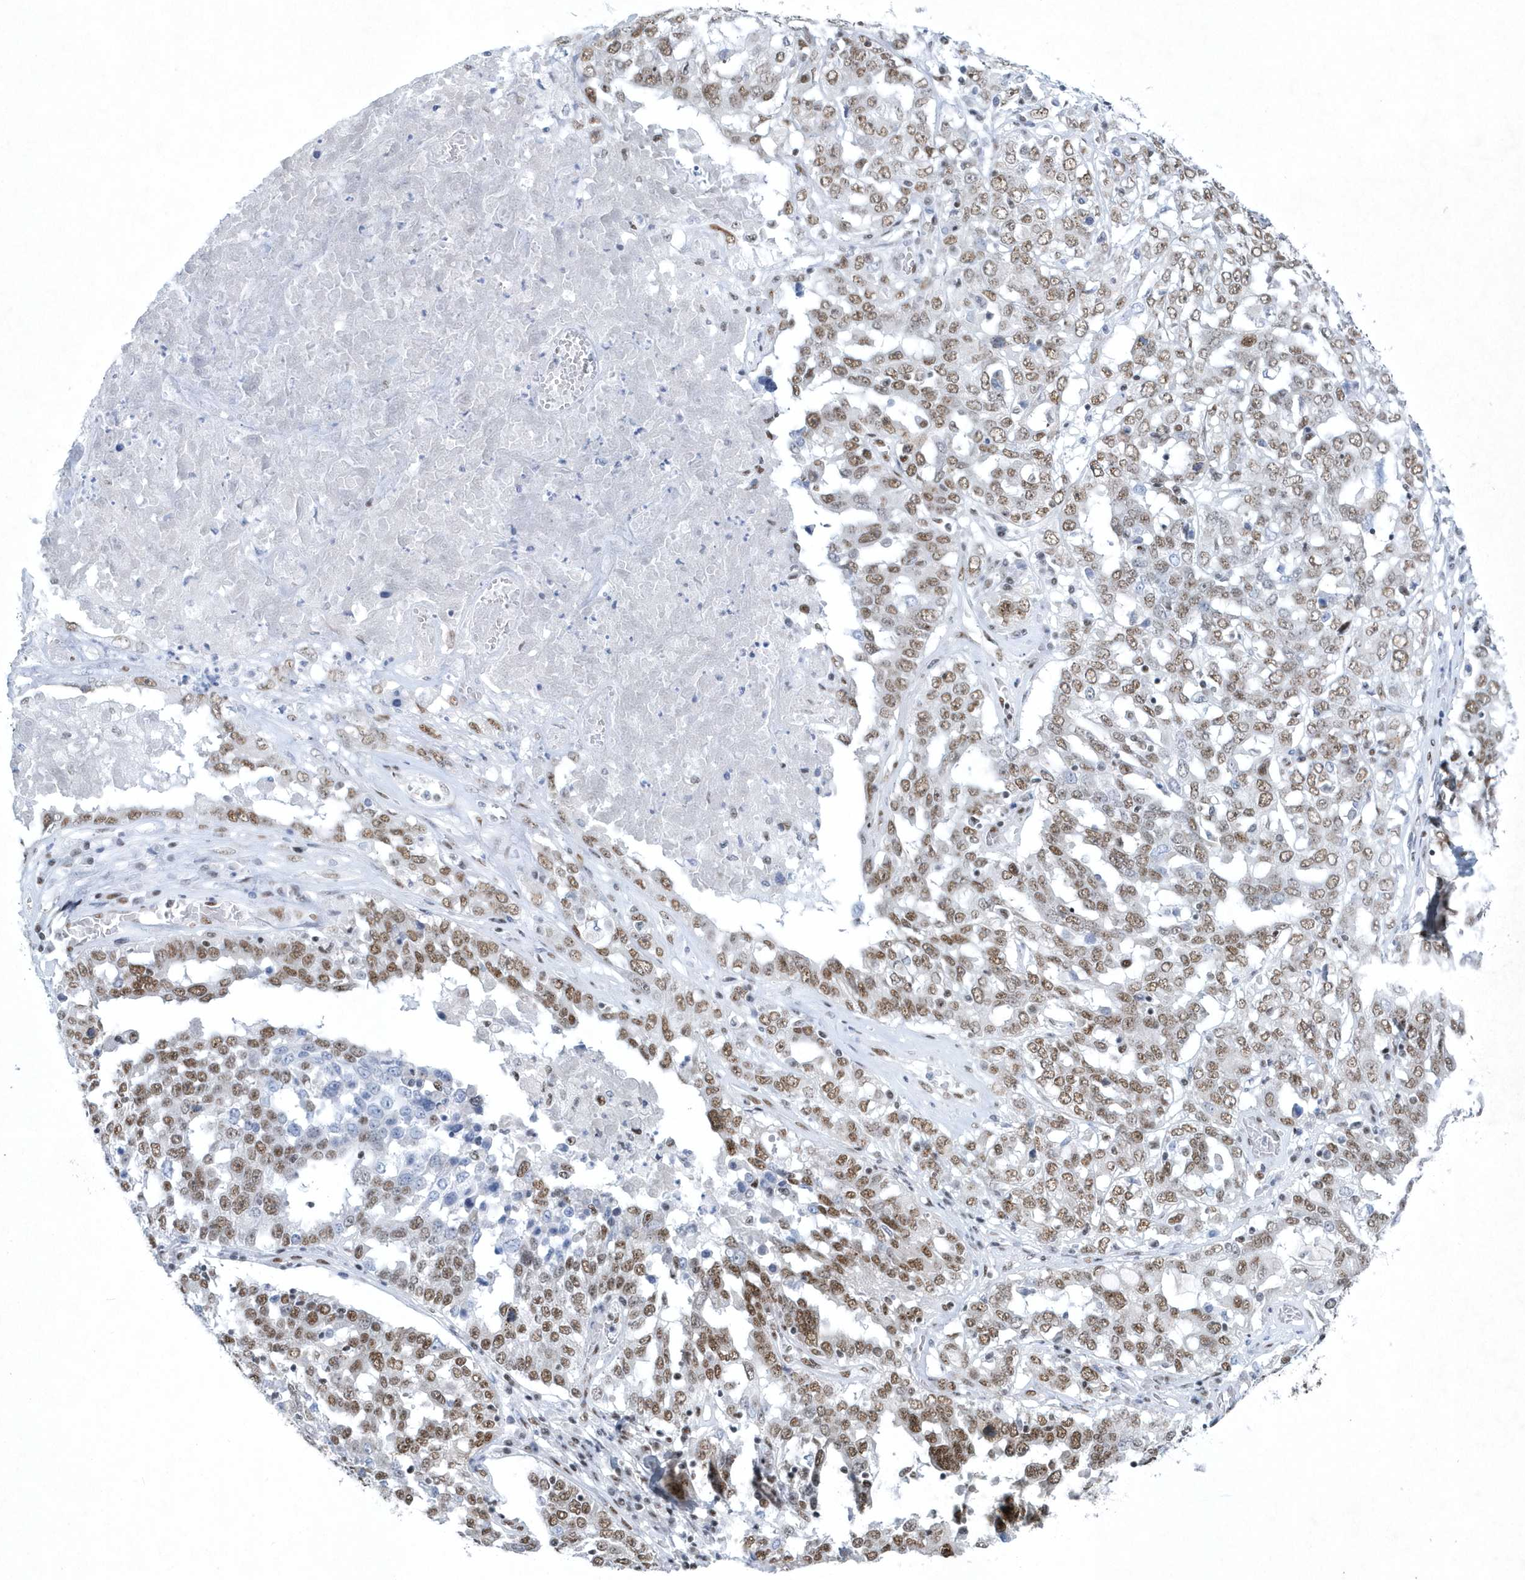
{"staining": {"intensity": "moderate", "quantity": ">75%", "location": "nuclear"}, "tissue": "ovarian cancer", "cell_type": "Tumor cells", "image_type": "cancer", "snomed": [{"axis": "morphology", "description": "Carcinoma, endometroid"}, {"axis": "topography", "description": "Ovary"}], "caption": "This is a micrograph of immunohistochemistry (IHC) staining of ovarian cancer (endometroid carcinoma), which shows moderate staining in the nuclear of tumor cells.", "gene": "DCLRE1A", "patient": {"sex": "female", "age": 62}}